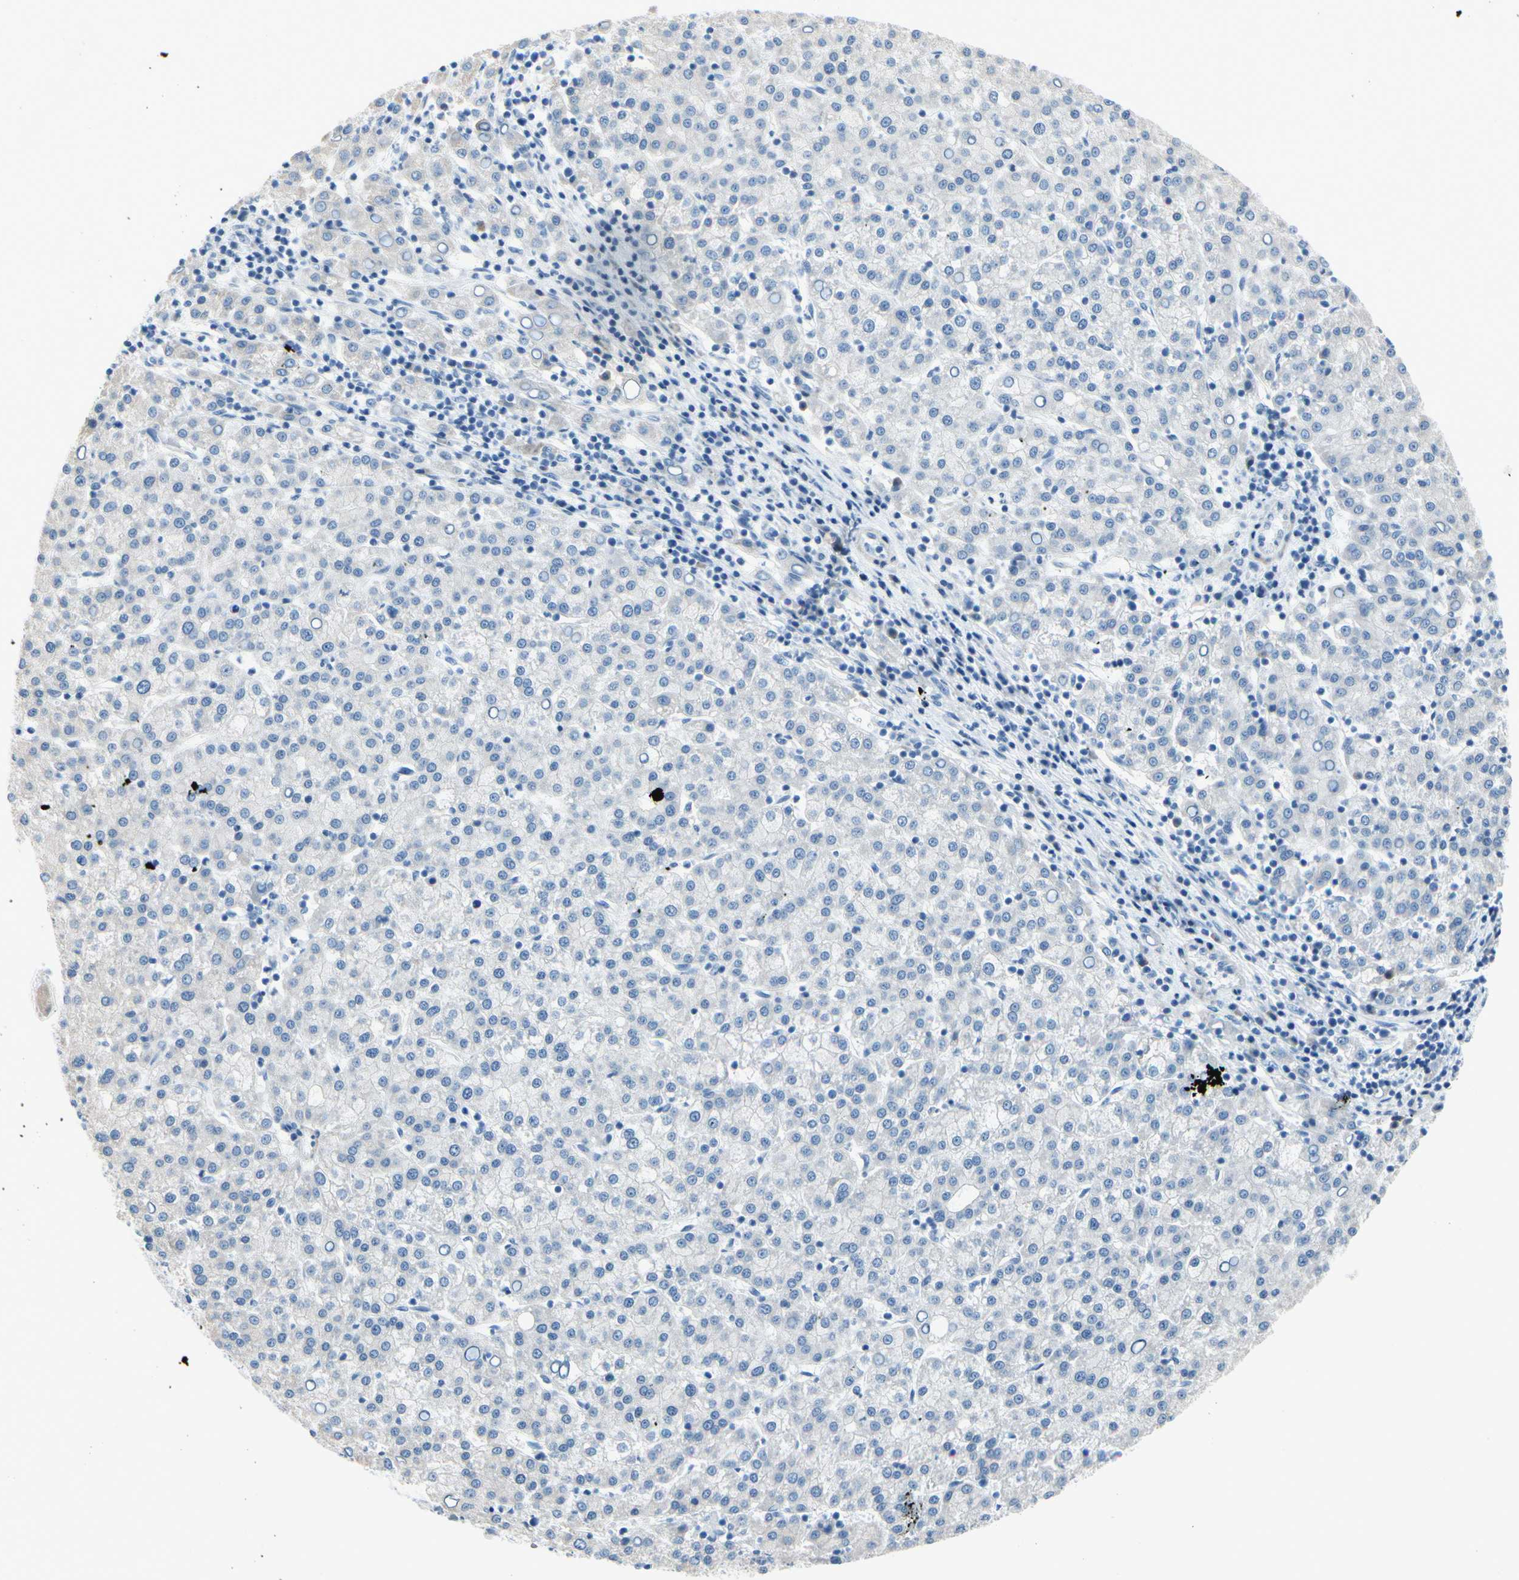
{"staining": {"intensity": "negative", "quantity": "none", "location": "none"}, "tissue": "liver cancer", "cell_type": "Tumor cells", "image_type": "cancer", "snomed": [{"axis": "morphology", "description": "Carcinoma, Hepatocellular, NOS"}, {"axis": "topography", "description": "Liver"}], "caption": "Immunohistochemistry photomicrograph of neoplastic tissue: liver cancer stained with DAB exhibits no significant protein expression in tumor cells. The staining is performed using DAB brown chromogen with nuclei counter-stained in using hematoxylin.", "gene": "FCER2", "patient": {"sex": "female", "age": 58}}